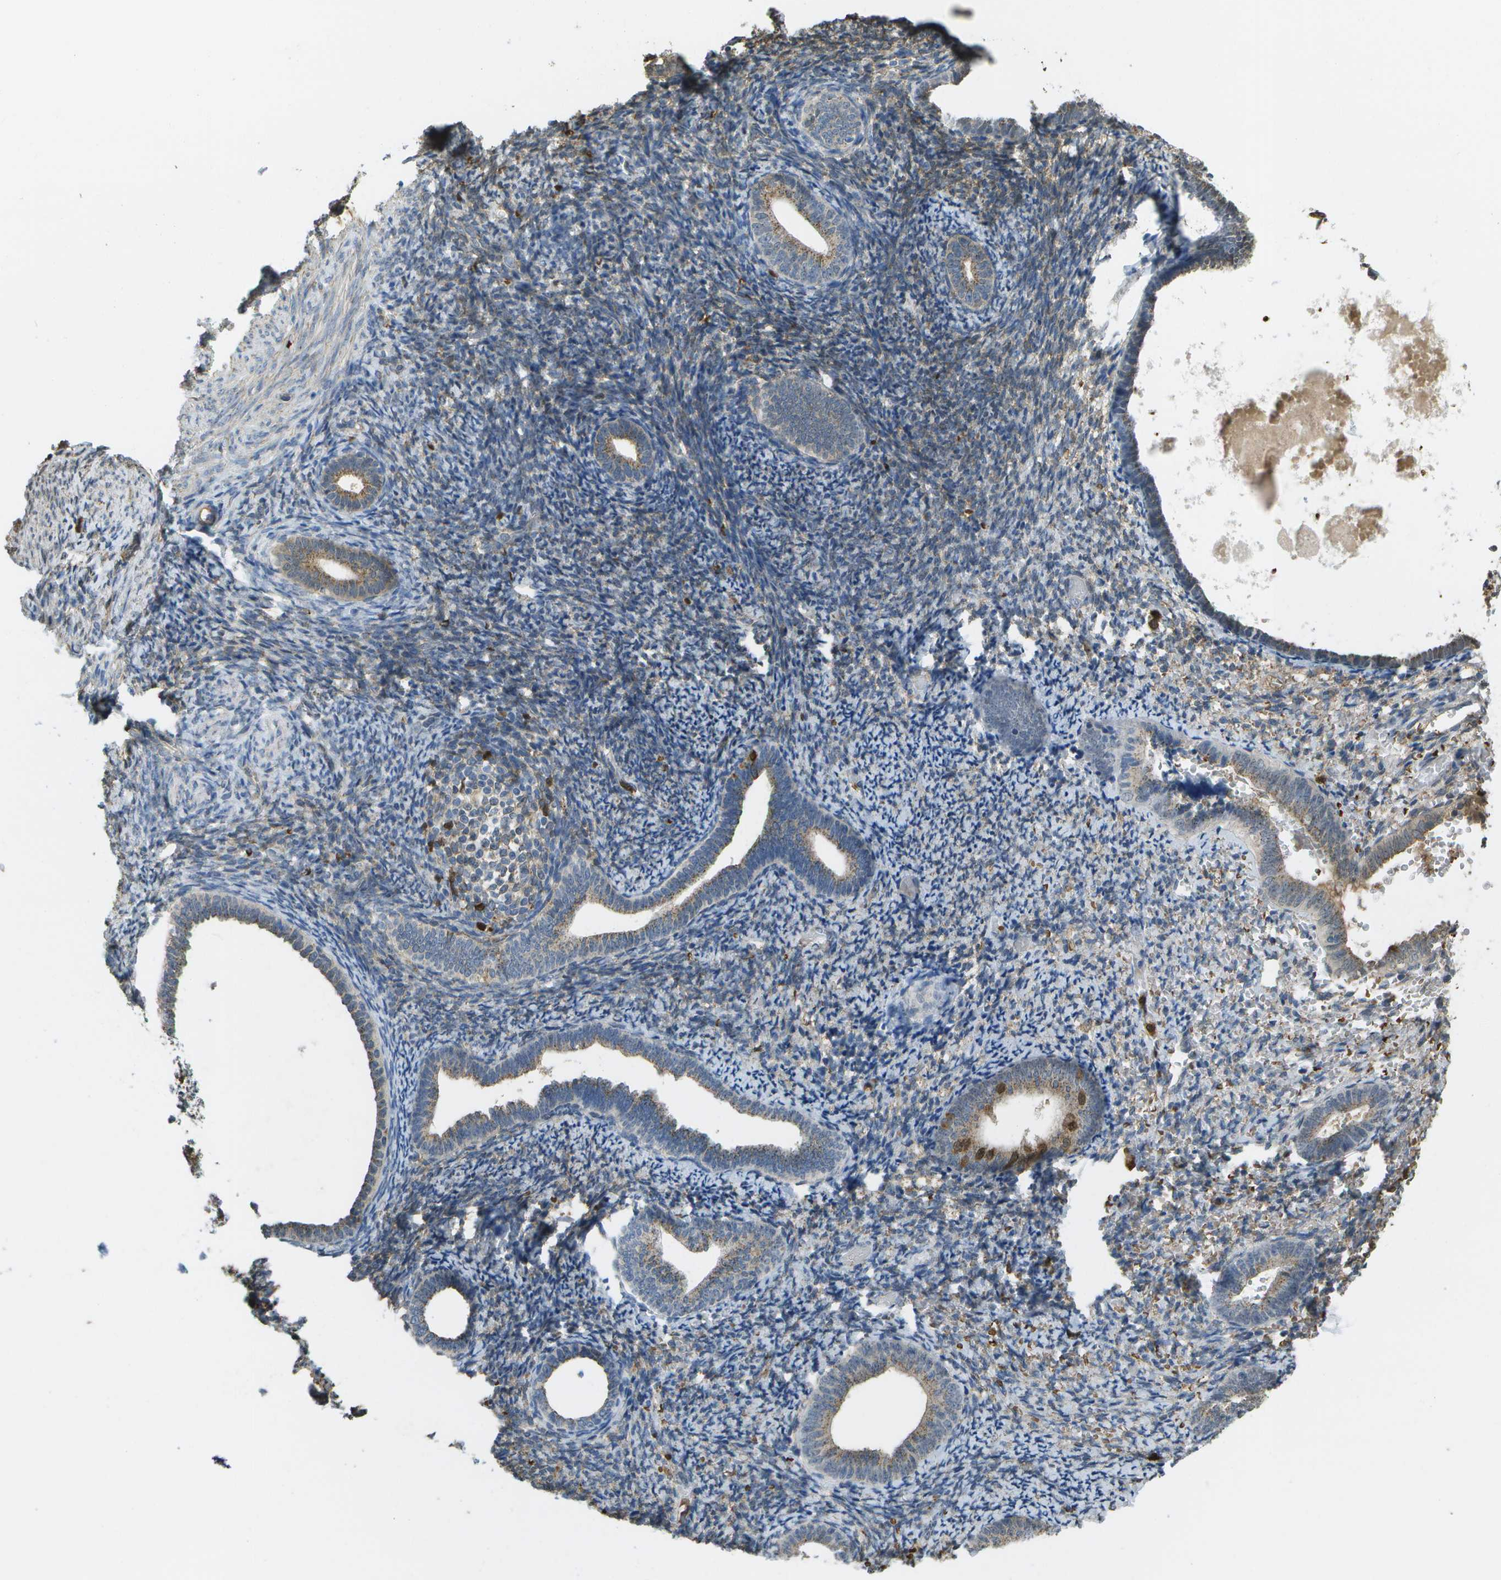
{"staining": {"intensity": "weak", "quantity": "<25%", "location": "cytoplasmic/membranous"}, "tissue": "endometrium", "cell_type": "Cells in endometrial stroma", "image_type": "normal", "snomed": [{"axis": "morphology", "description": "Normal tissue, NOS"}, {"axis": "topography", "description": "Endometrium"}], "caption": "DAB (3,3'-diaminobenzidine) immunohistochemical staining of normal human endometrium shows no significant staining in cells in endometrial stroma.", "gene": "CACHD1", "patient": {"sex": "female", "age": 66}}